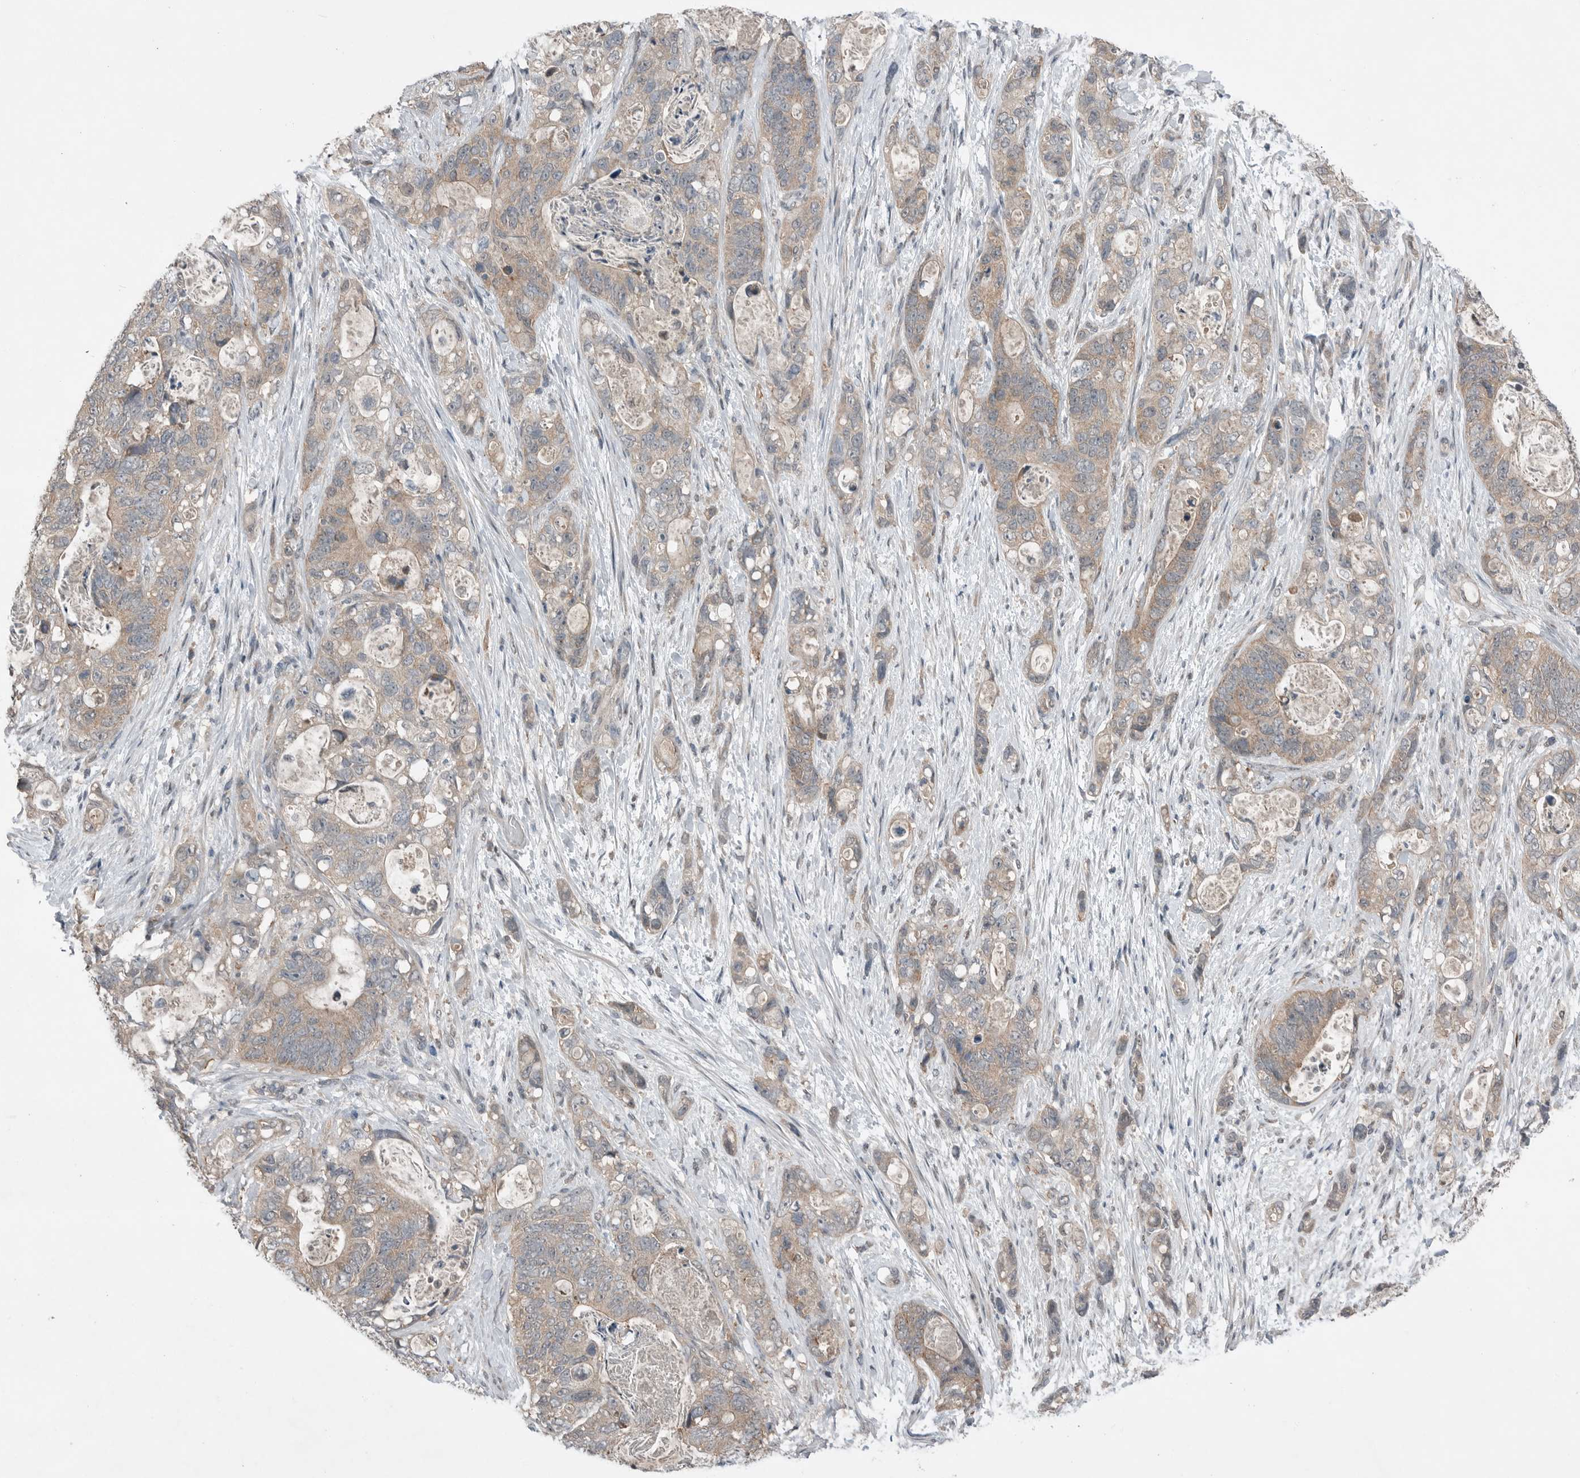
{"staining": {"intensity": "moderate", "quantity": ">75%", "location": "cytoplasmic/membranous"}, "tissue": "stomach cancer", "cell_type": "Tumor cells", "image_type": "cancer", "snomed": [{"axis": "morphology", "description": "Normal tissue, NOS"}, {"axis": "morphology", "description": "Adenocarcinoma, NOS"}, {"axis": "topography", "description": "Stomach"}], "caption": "Immunohistochemistry (DAB) staining of stomach cancer shows moderate cytoplasmic/membranous protein positivity in about >75% of tumor cells.", "gene": "MFAP3L", "patient": {"sex": "female", "age": 89}}